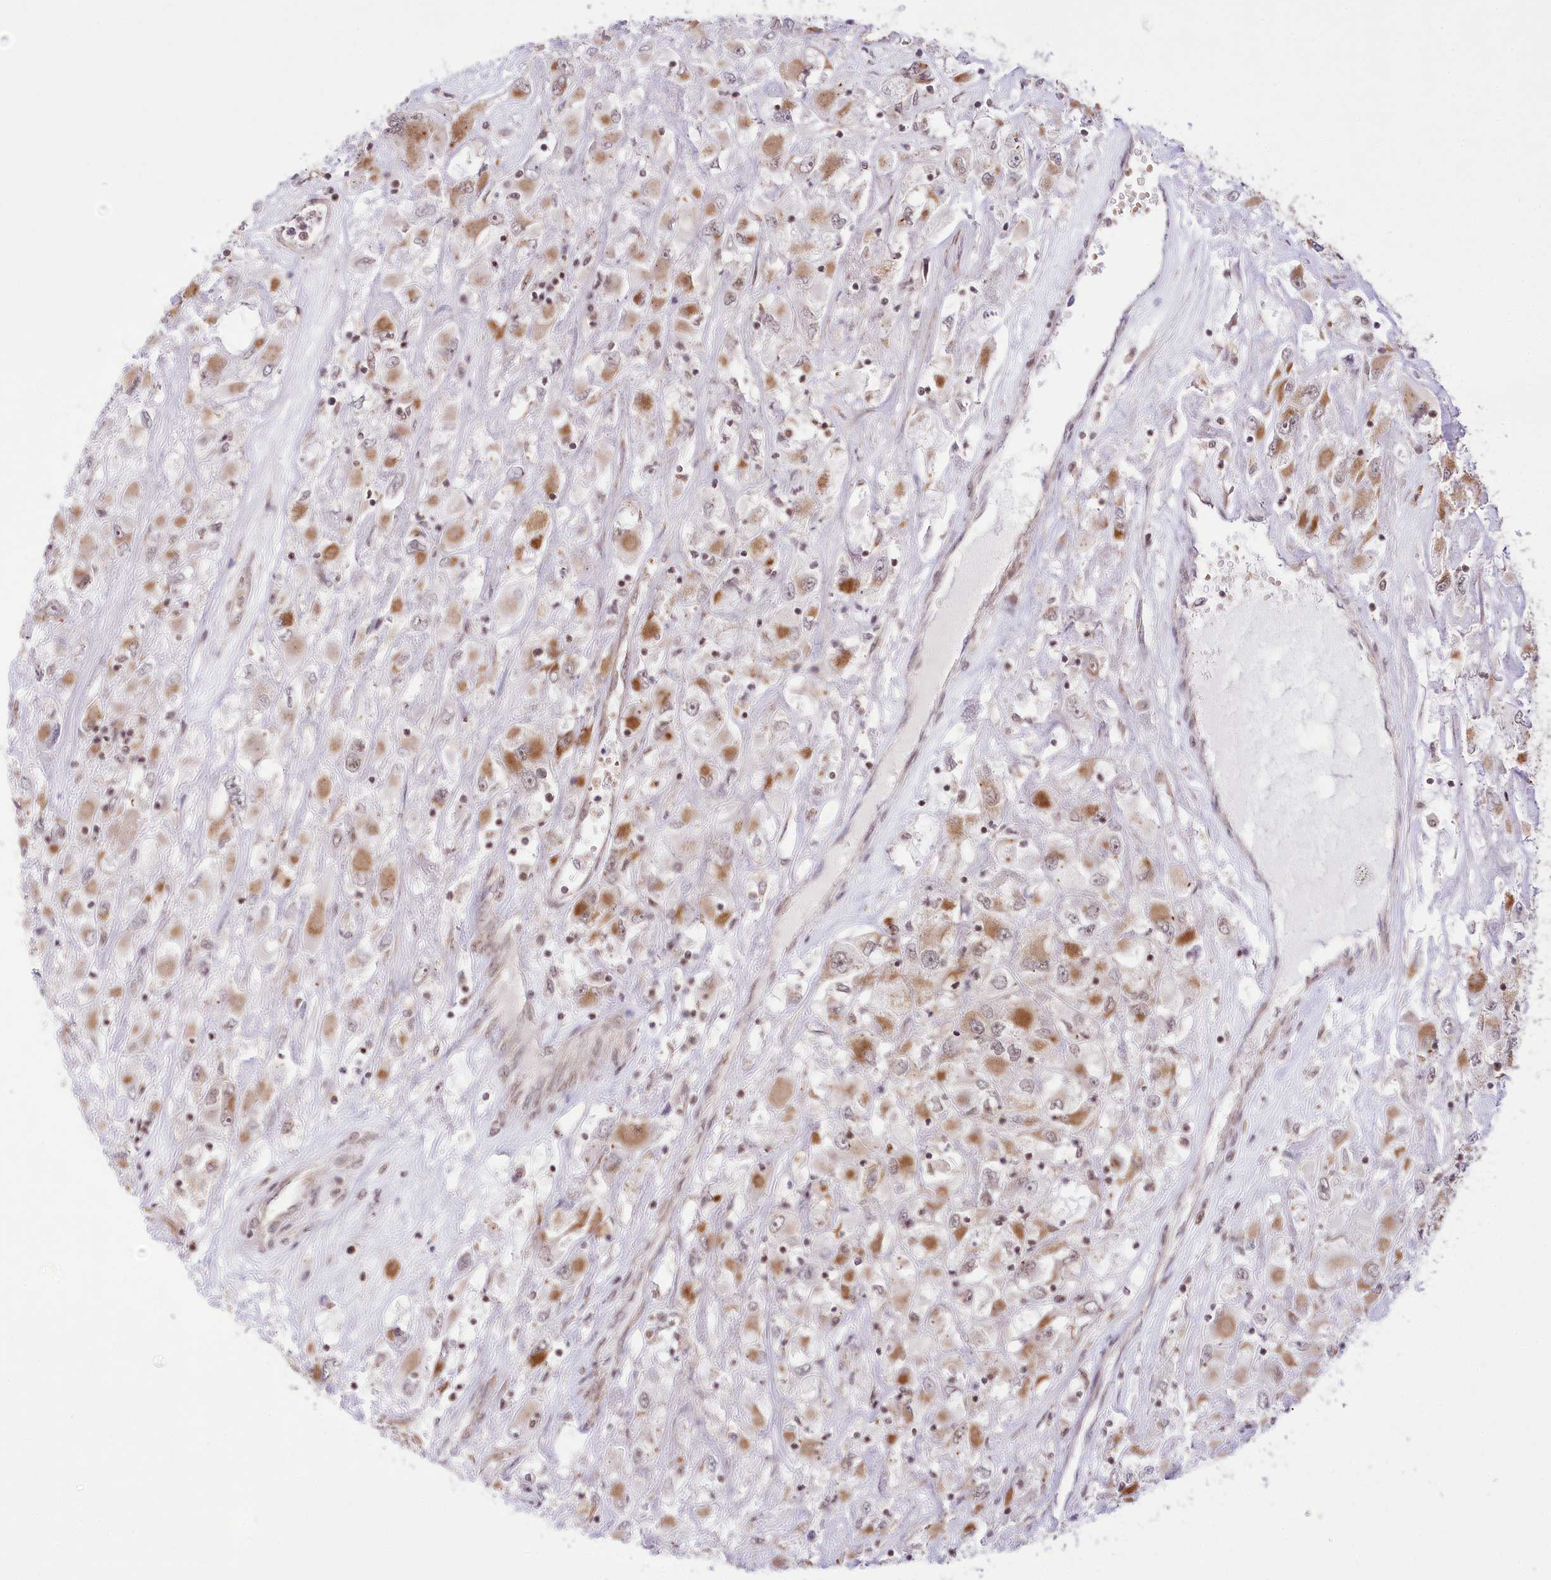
{"staining": {"intensity": "moderate", "quantity": "25%-75%", "location": "cytoplasmic/membranous"}, "tissue": "renal cancer", "cell_type": "Tumor cells", "image_type": "cancer", "snomed": [{"axis": "morphology", "description": "Adenocarcinoma, NOS"}, {"axis": "topography", "description": "Kidney"}], "caption": "Approximately 25%-75% of tumor cells in human renal adenocarcinoma display moderate cytoplasmic/membranous protein staining as visualized by brown immunohistochemical staining.", "gene": "ZMAT2", "patient": {"sex": "female", "age": 52}}